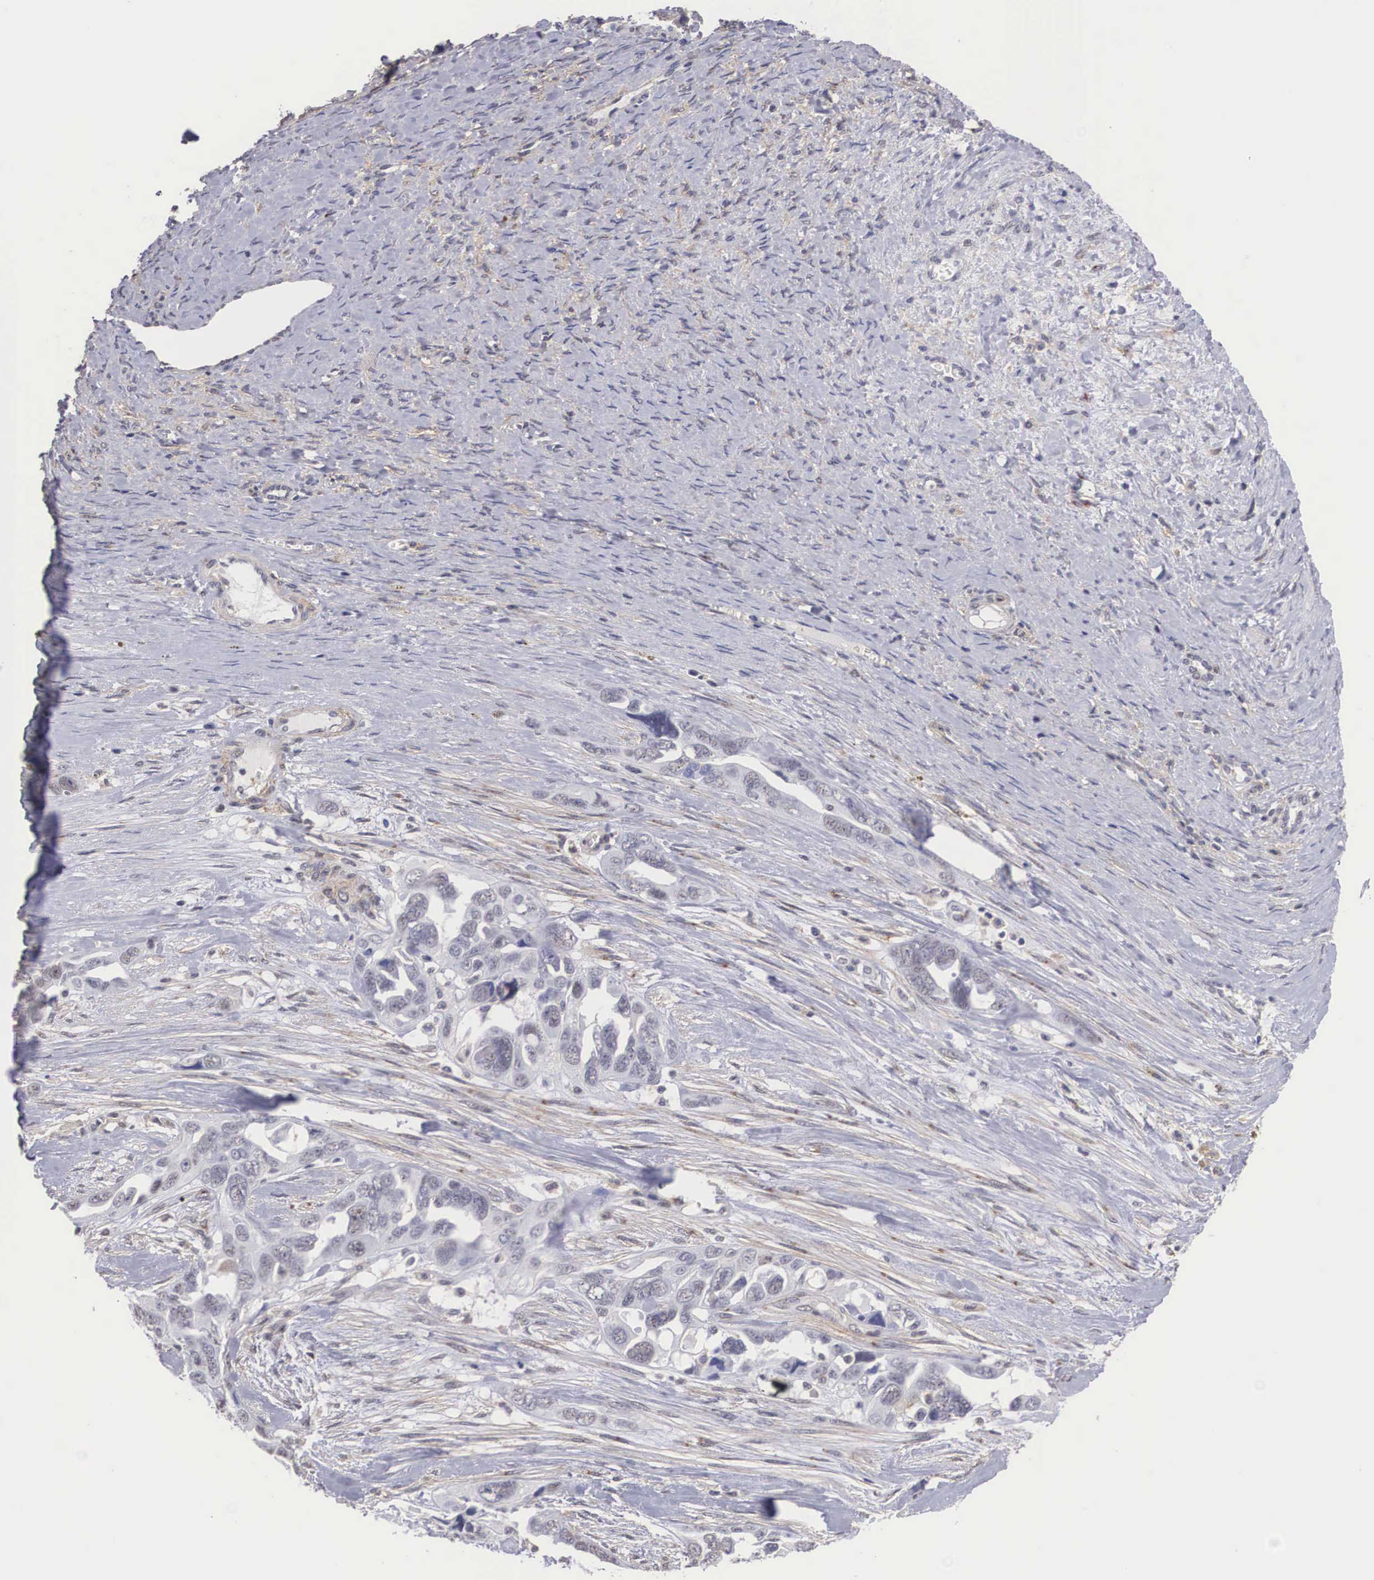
{"staining": {"intensity": "negative", "quantity": "none", "location": "none"}, "tissue": "ovarian cancer", "cell_type": "Tumor cells", "image_type": "cancer", "snomed": [{"axis": "morphology", "description": "Cystadenocarcinoma, serous, NOS"}, {"axis": "topography", "description": "Ovary"}], "caption": "The histopathology image demonstrates no significant expression in tumor cells of serous cystadenocarcinoma (ovarian). The staining is performed using DAB brown chromogen with nuclei counter-stained in using hematoxylin.", "gene": "NR4A2", "patient": {"sex": "female", "age": 63}}